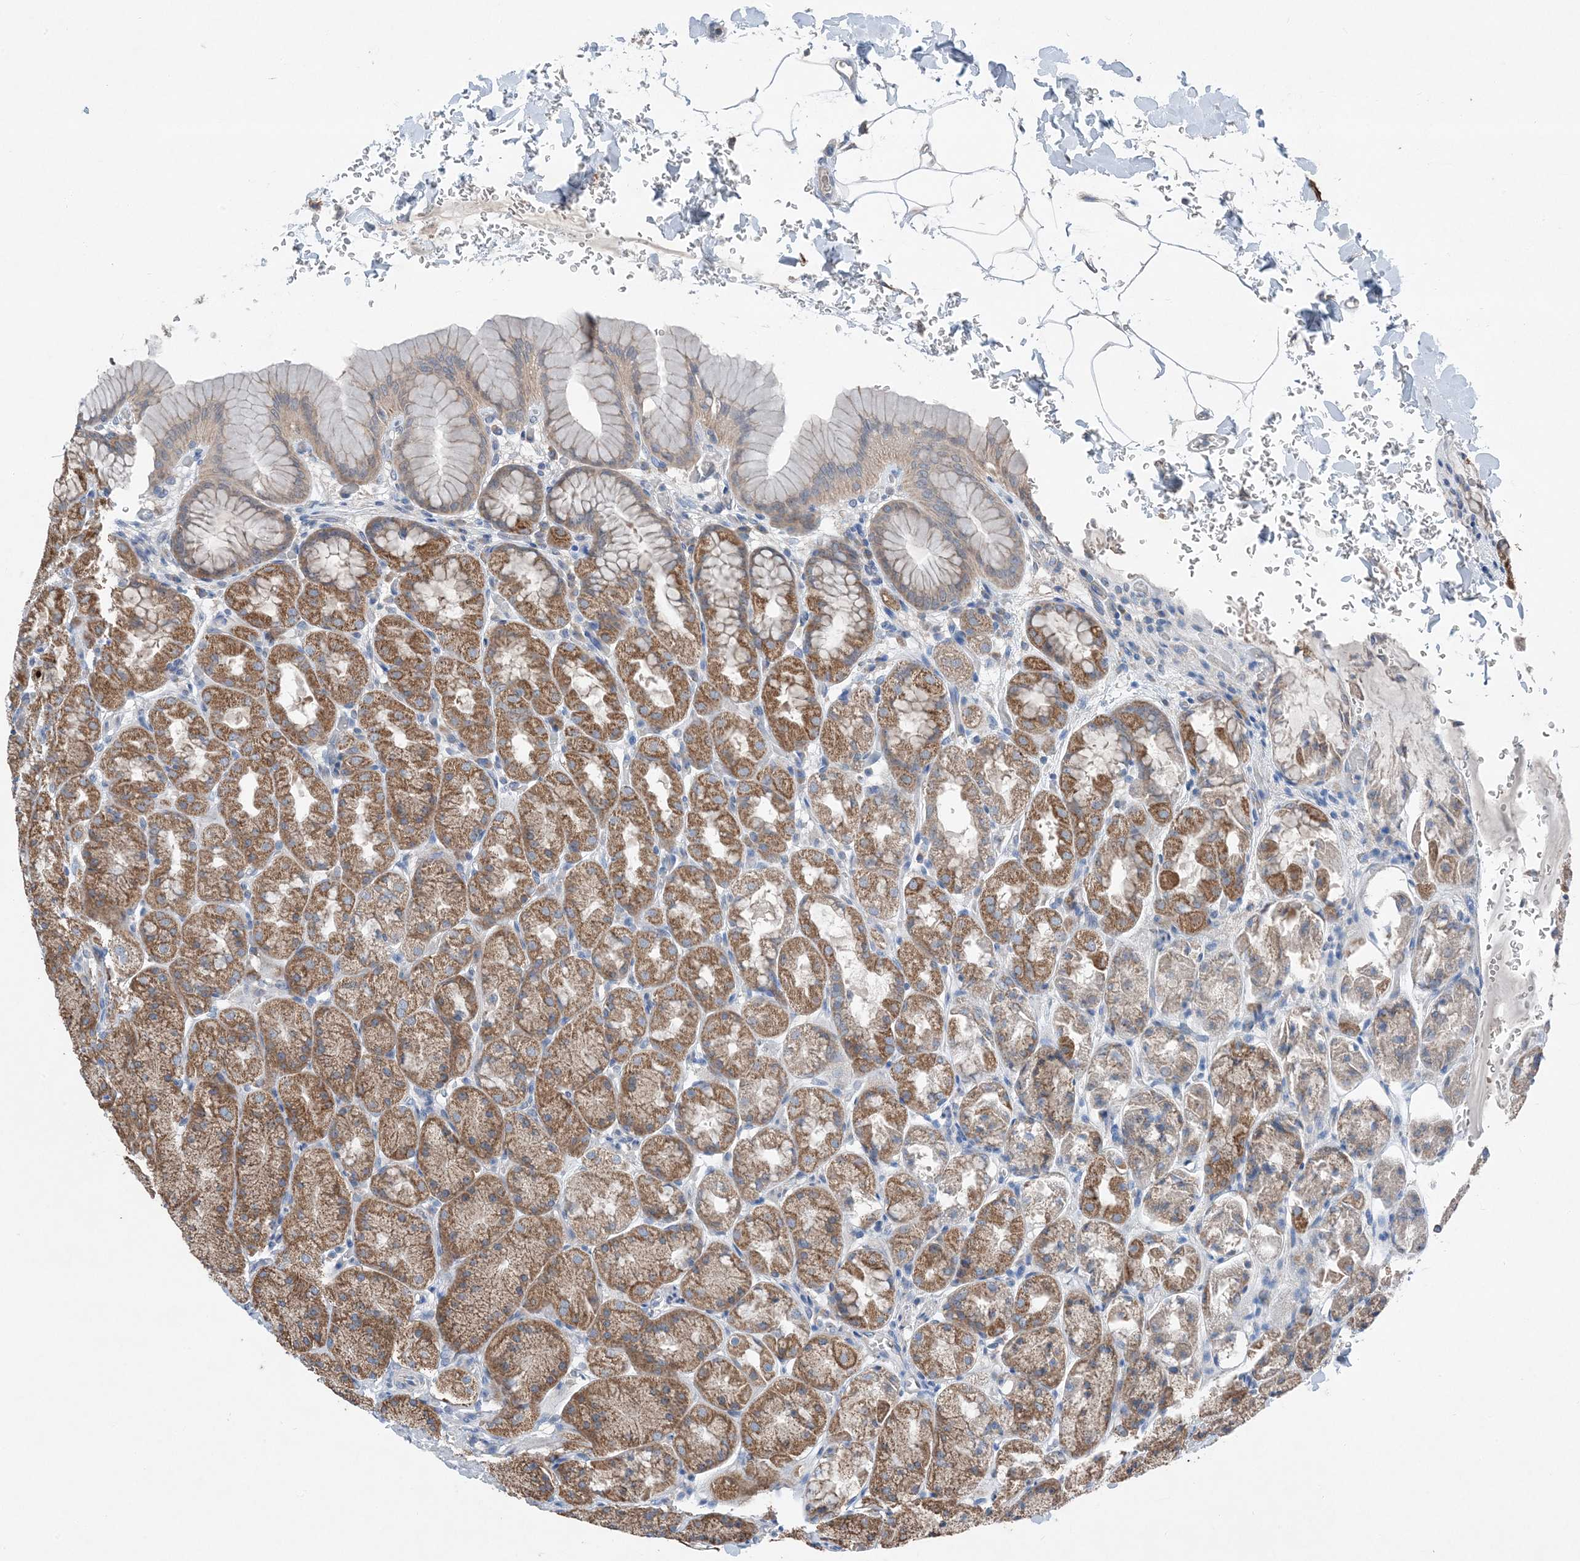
{"staining": {"intensity": "moderate", "quantity": ">75%", "location": "cytoplasmic/membranous"}, "tissue": "stomach", "cell_type": "Glandular cells", "image_type": "normal", "snomed": [{"axis": "morphology", "description": "Normal tissue, NOS"}, {"axis": "topography", "description": "Stomach"}], "caption": "Immunohistochemical staining of normal human stomach reveals >75% levels of moderate cytoplasmic/membranous protein expression in about >75% of glandular cells.", "gene": "DHX30", "patient": {"sex": "male", "age": 42}}